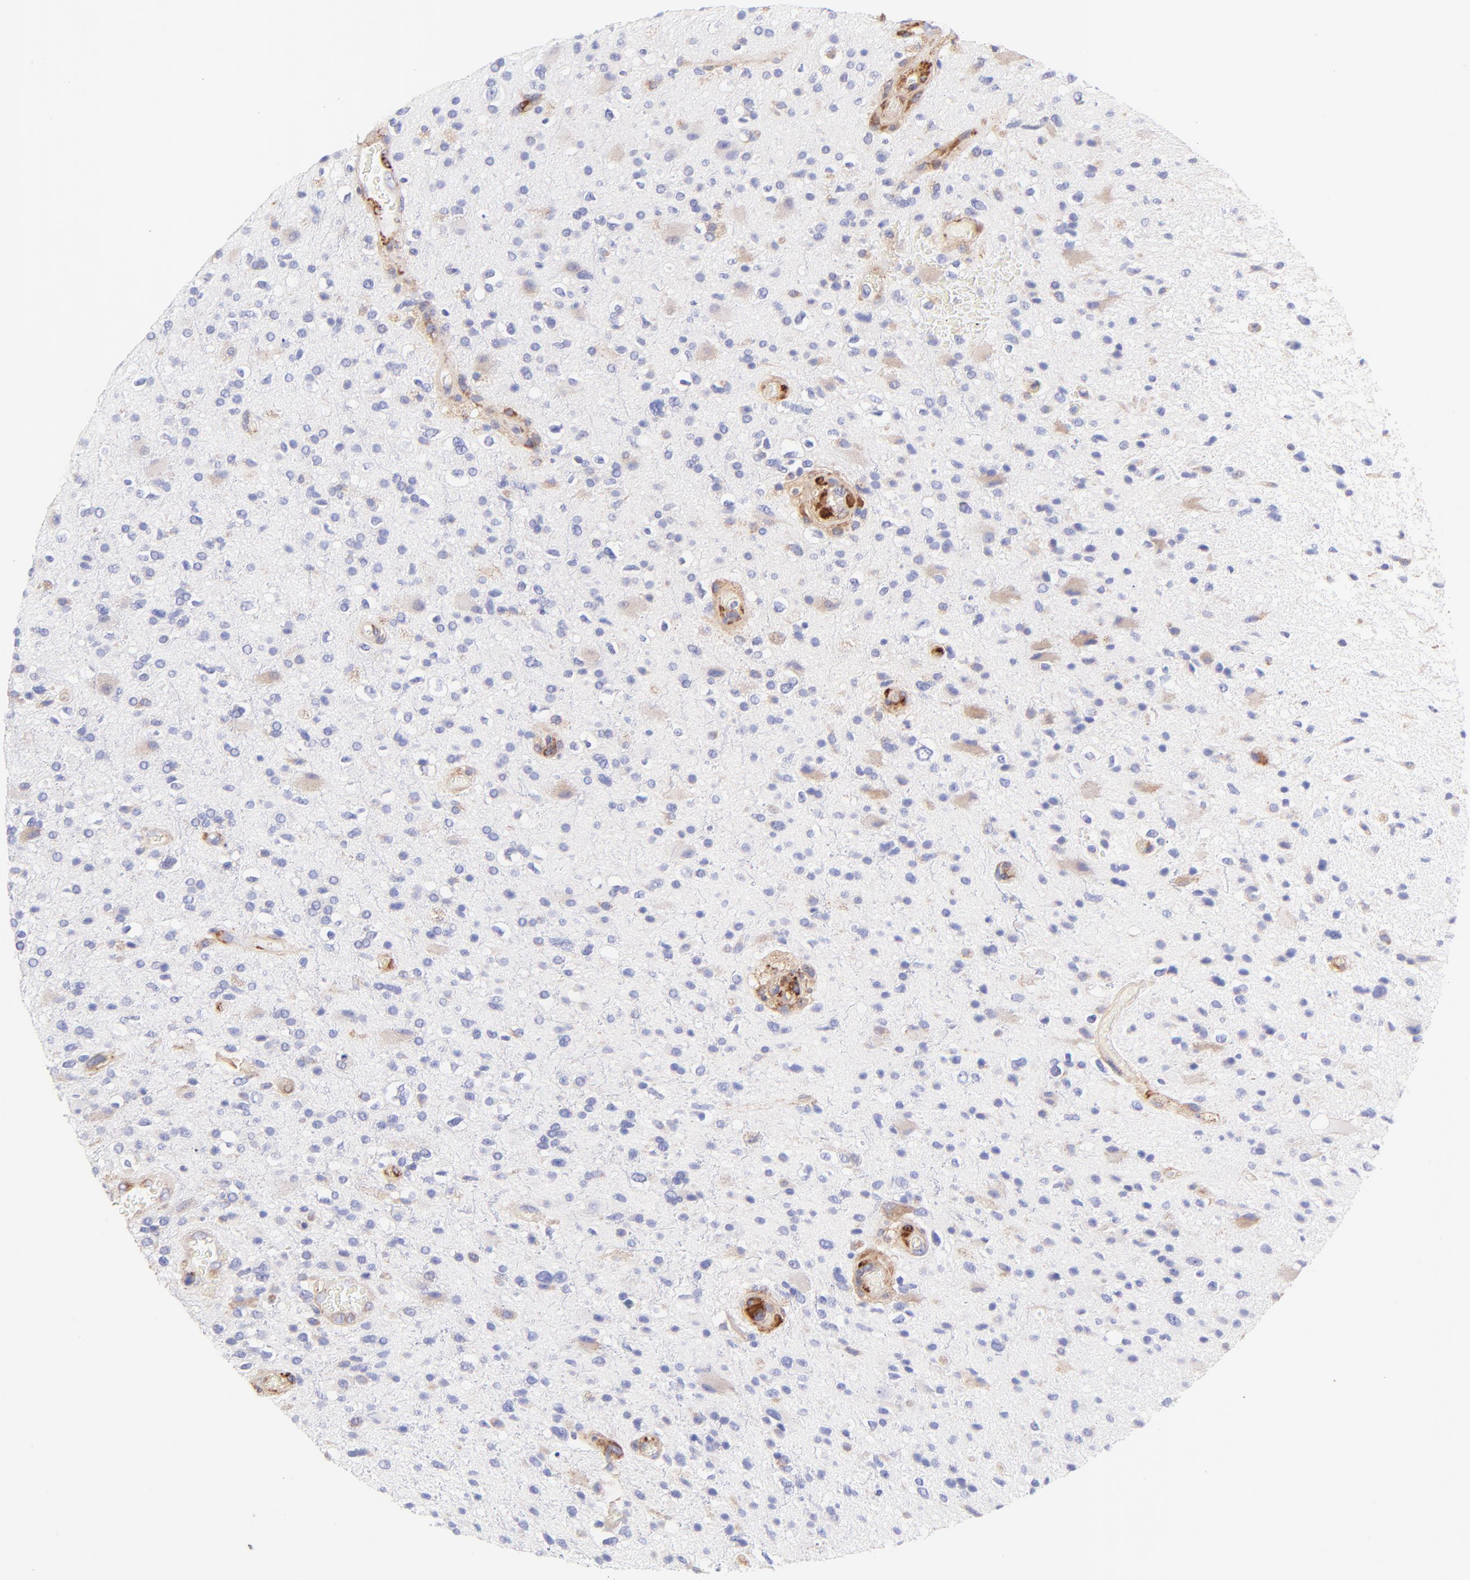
{"staining": {"intensity": "weak", "quantity": "<25%", "location": "cytoplasmic/membranous"}, "tissue": "glioma", "cell_type": "Tumor cells", "image_type": "cancer", "snomed": [{"axis": "morphology", "description": "Glioma, malignant, High grade"}, {"axis": "topography", "description": "Brain"}], "caption": "Tumor cells show no significant positivity in malignant glioma (high-grade). Brightfield microscopy of immunohistochemistry stained with DAB (3,3'-diaminobenzidine) (brown) and hematoxylin (blue), captured at high magnification.", "gene": "BGN", "patient": {"sex": "male", "age": 33}}